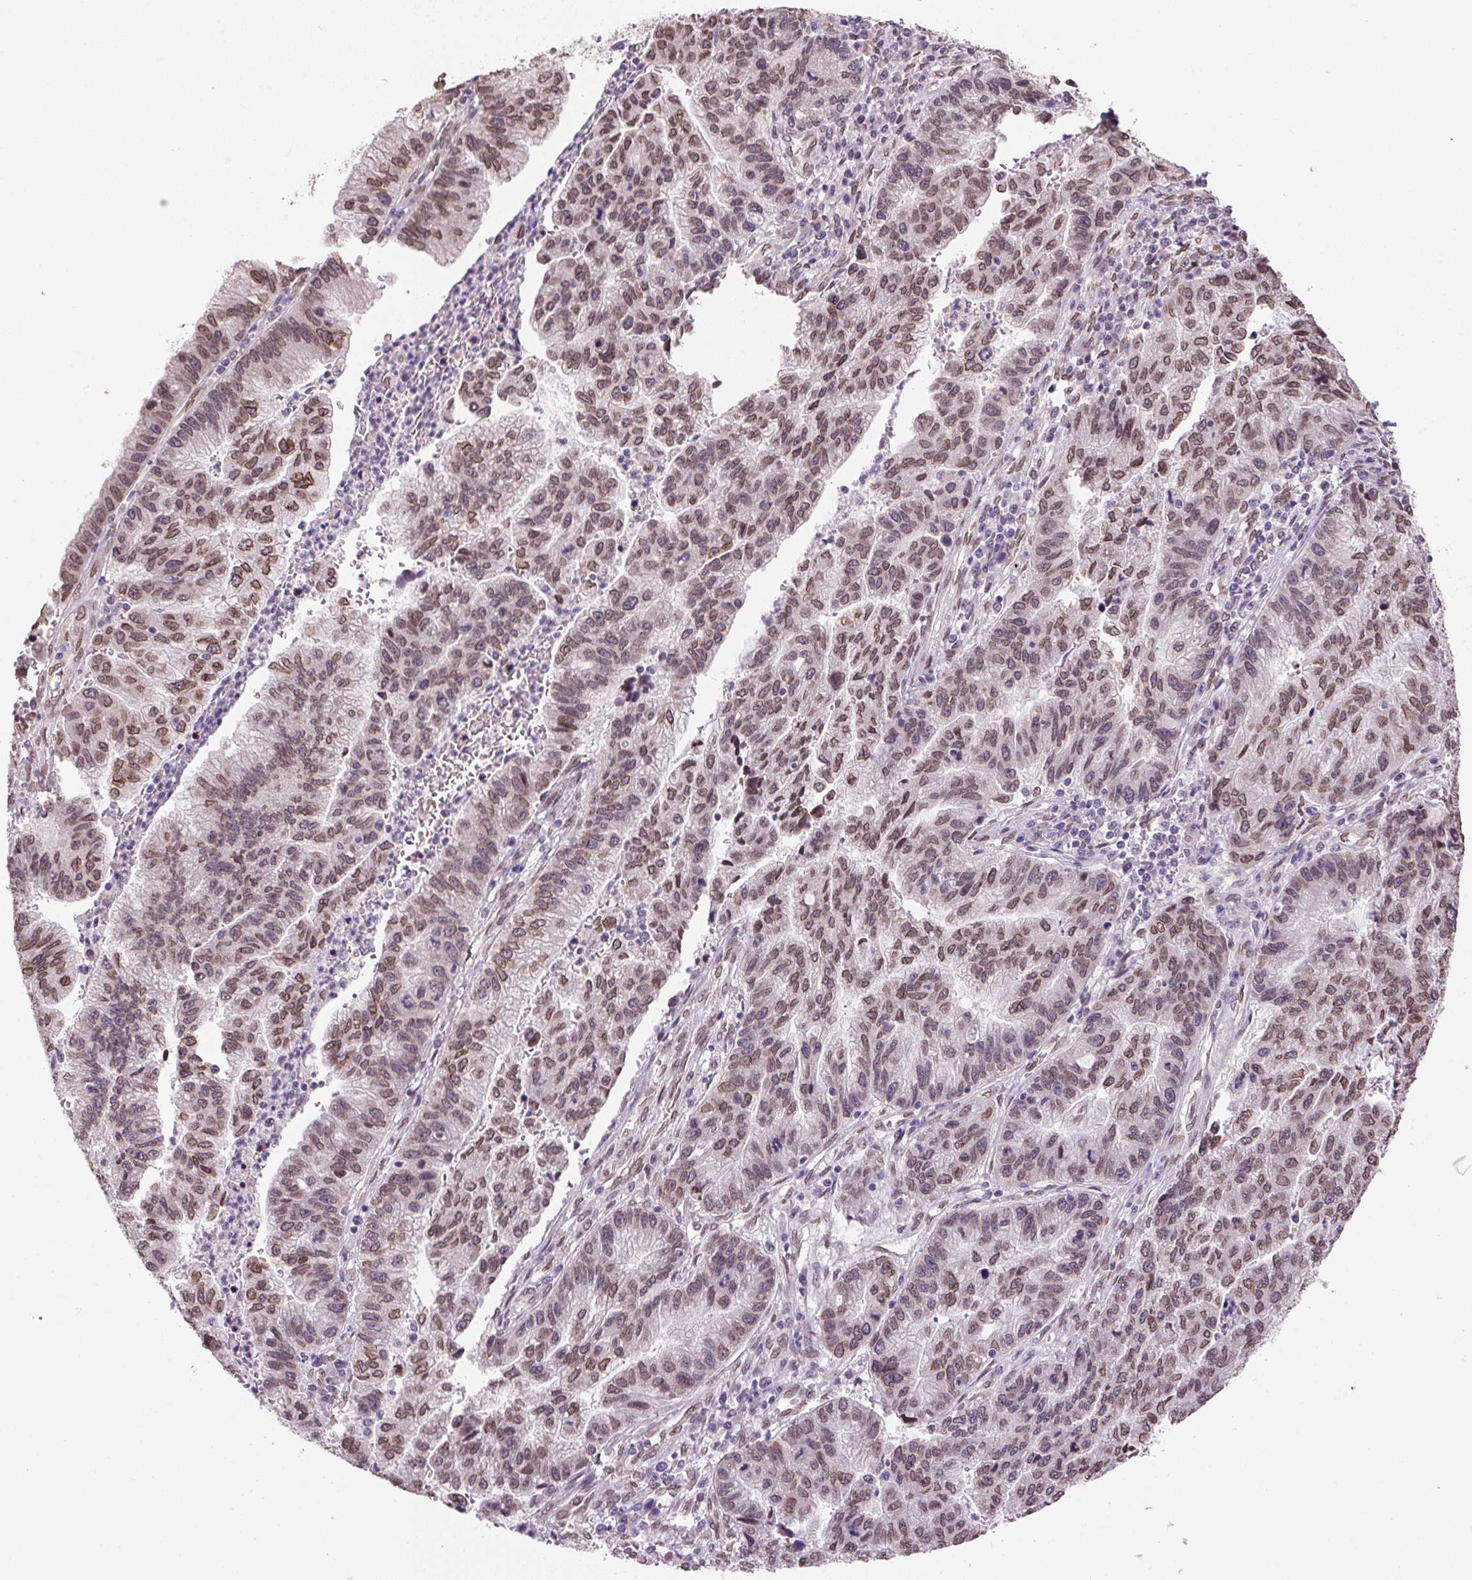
{"staining": {"intensity": "moderate", "quantity": "25%-75%", "location": "cytoplasmic/membranous,nuclear"}, "tissue": "stomach cancer", "cell_type": "Tumor cells", "image_type": "cancer", "snomed": [{"axis": "morphology", "description": "Adenocarcinoma, NOS"}, {"axis": "topography", "description": "Stomach"}], "caption": "Immunohistochemical staining of human adenocarcinoma (stomach) shows moderate cytoplasmic/membranous and nuclear protein positivity in about 25%-75% of tumor cells.", "gene": "TMEM175", "patient": {"sex": "male", "age": 83}}